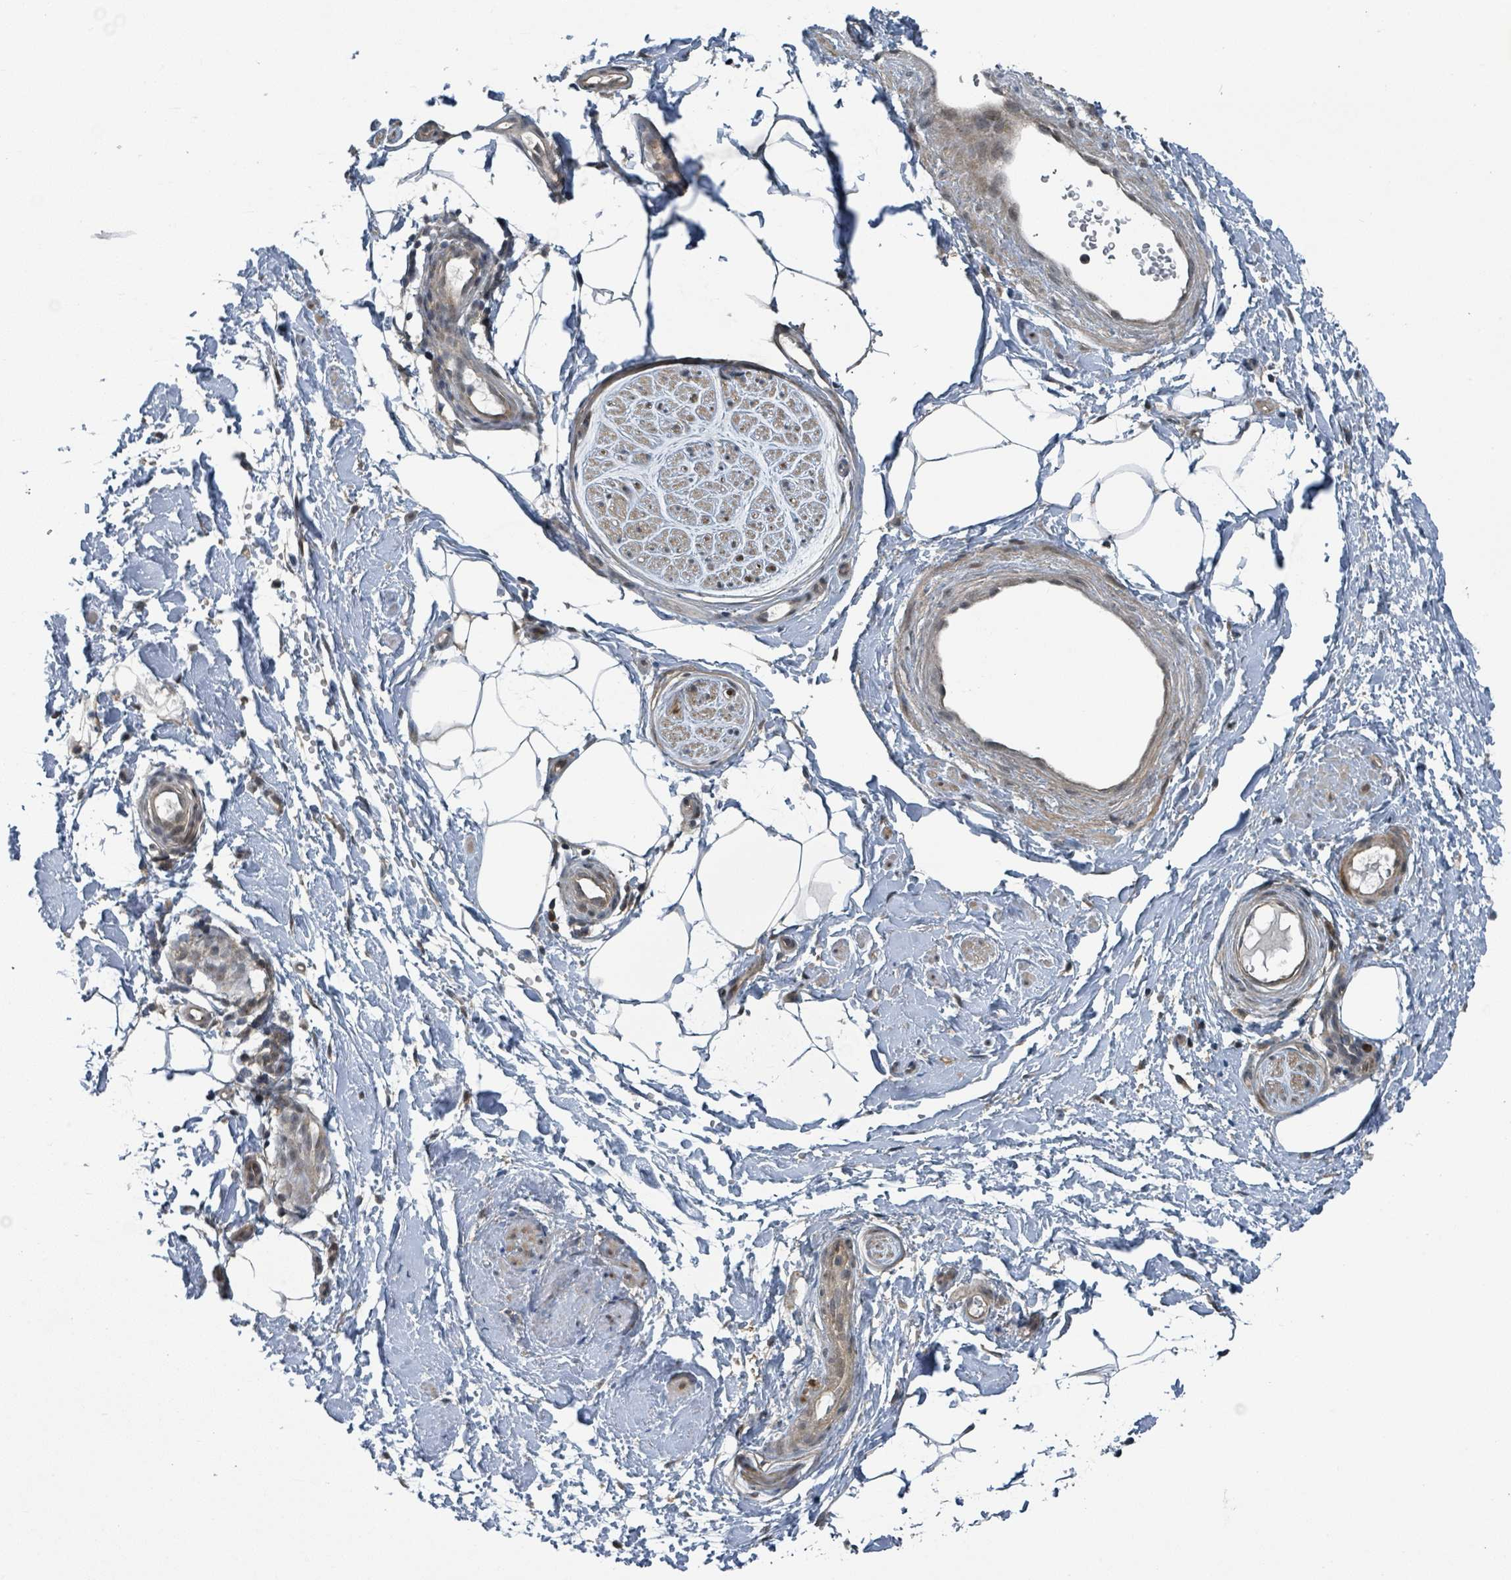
{"staining": {"intensity": "negative", "quantity": "none", "location": "none"}, "tissue": "adipose tissue", "cell_type": "Adipocytes", "image_type": "normal", "snomed": [{"axis": "morphology", "description": "Normal tissue, NOS"}, {"axis": "topography", "description": "Soft tissue"}, {"axis": "topography", "description": "Adipose tissue"}, {"axis": "topography", "description": "Vascular tissue"}, {"axis": "topography", "description": "Peripheral nerve tissue"}], "caption": "This is a image of immunohistochemistry (IHC) staining of unremarkable adipose tissue, which shows no expression in adipocytes. Brightfield microscopy of IHC stained with DAB (brown) and hematoxylin (blue), captured at high magnification.", "gene": "GOLGA7B", "patient": {"sex": "male", "age": 74}}